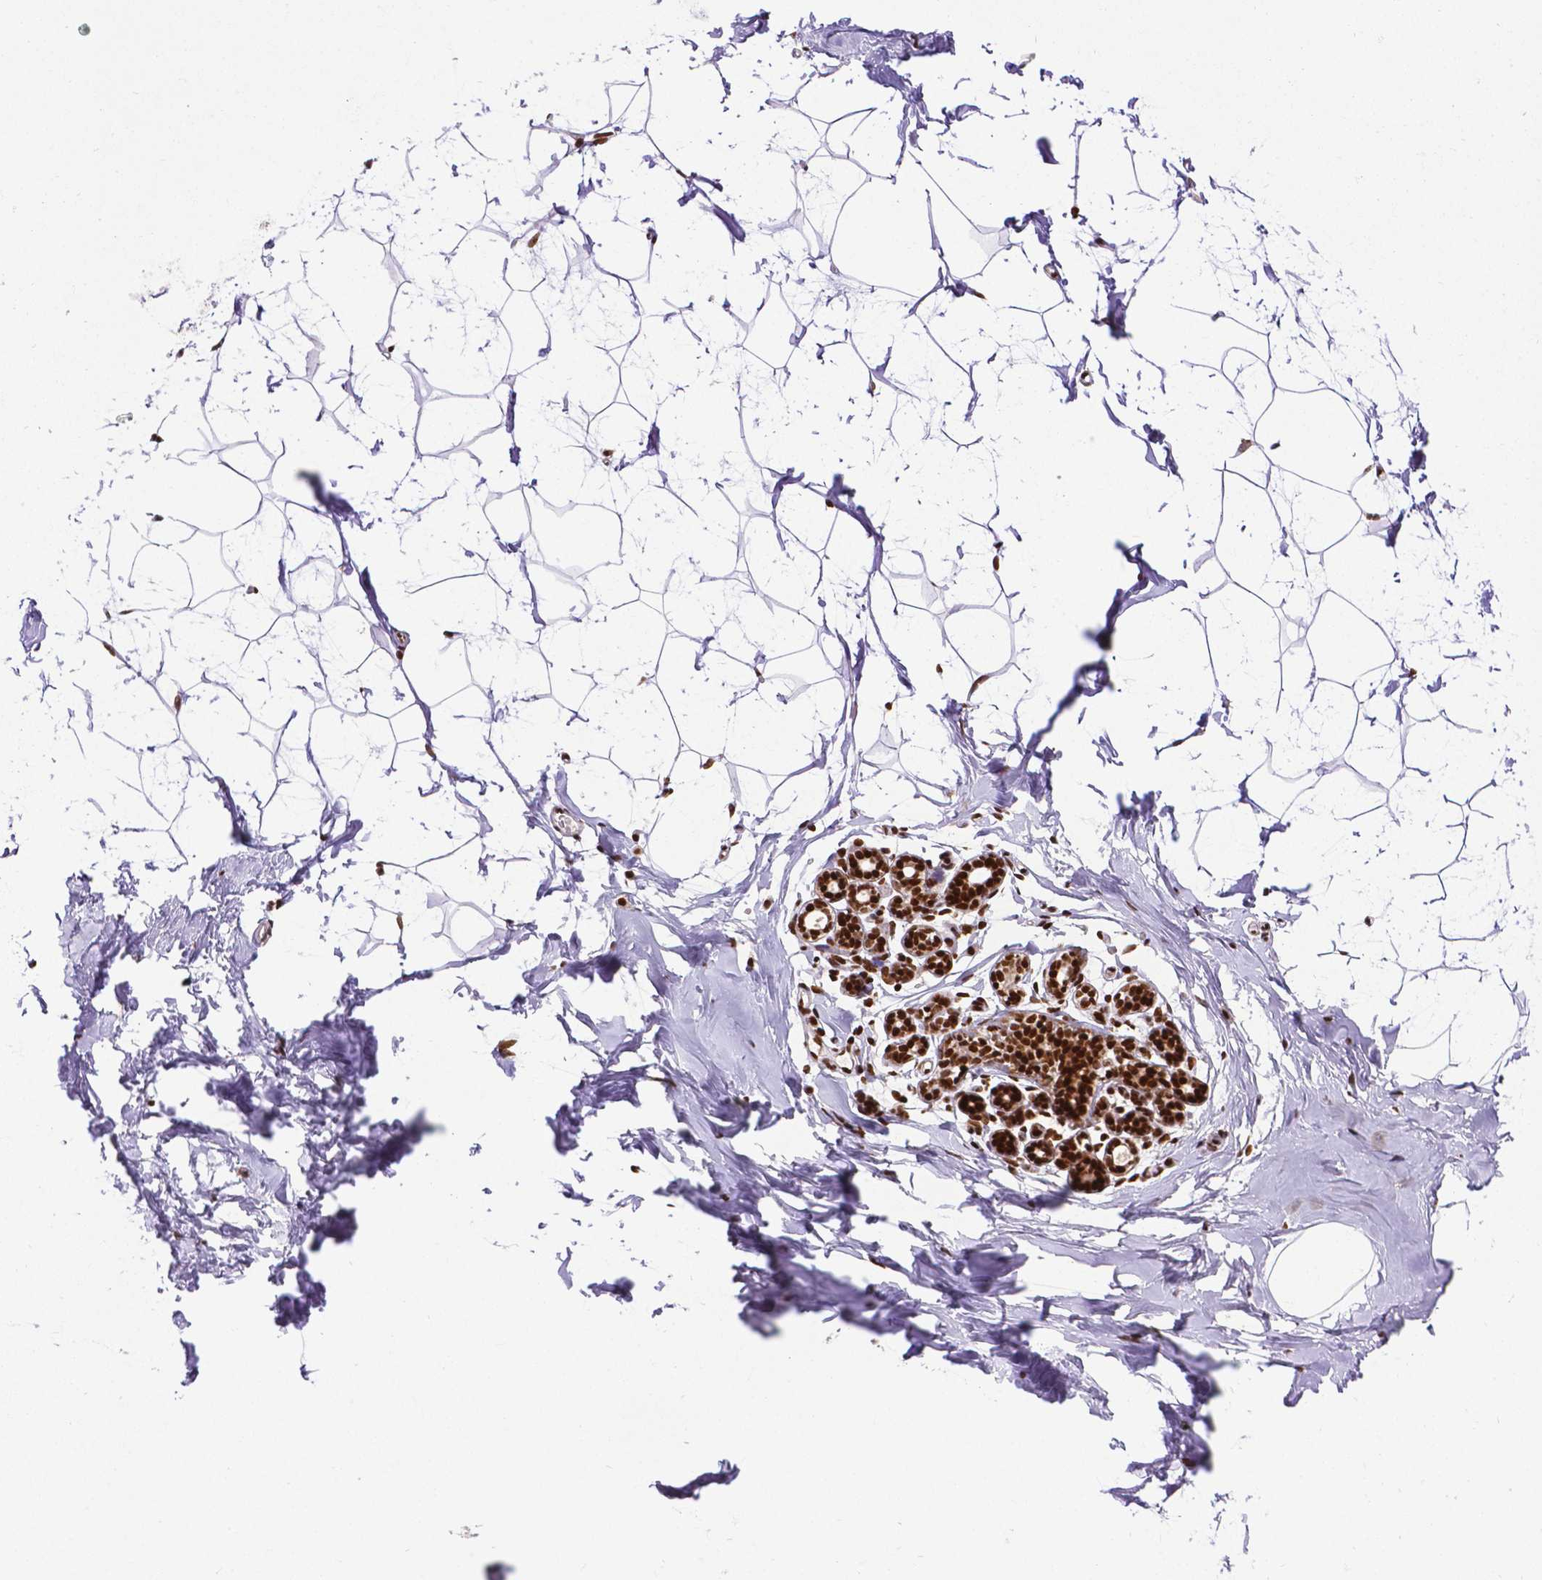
{"staining": {"intensity": "weak", "quantity": "<25%", "location": "nuclear"}, "tissue": "breast", "cell_type": "Adipocytes", "image_type": "normal", "snomed": [{"axis": "morphology", "description": "Normal tissue, NOS"}, {"axis": "topography", "description": "Breast"}], "caption": "Photomicrograph shows no significant protein positivity in adipocytes of normal breast.", "gene": "CTCF", "patient": {"sex": "female", "age": 32}}